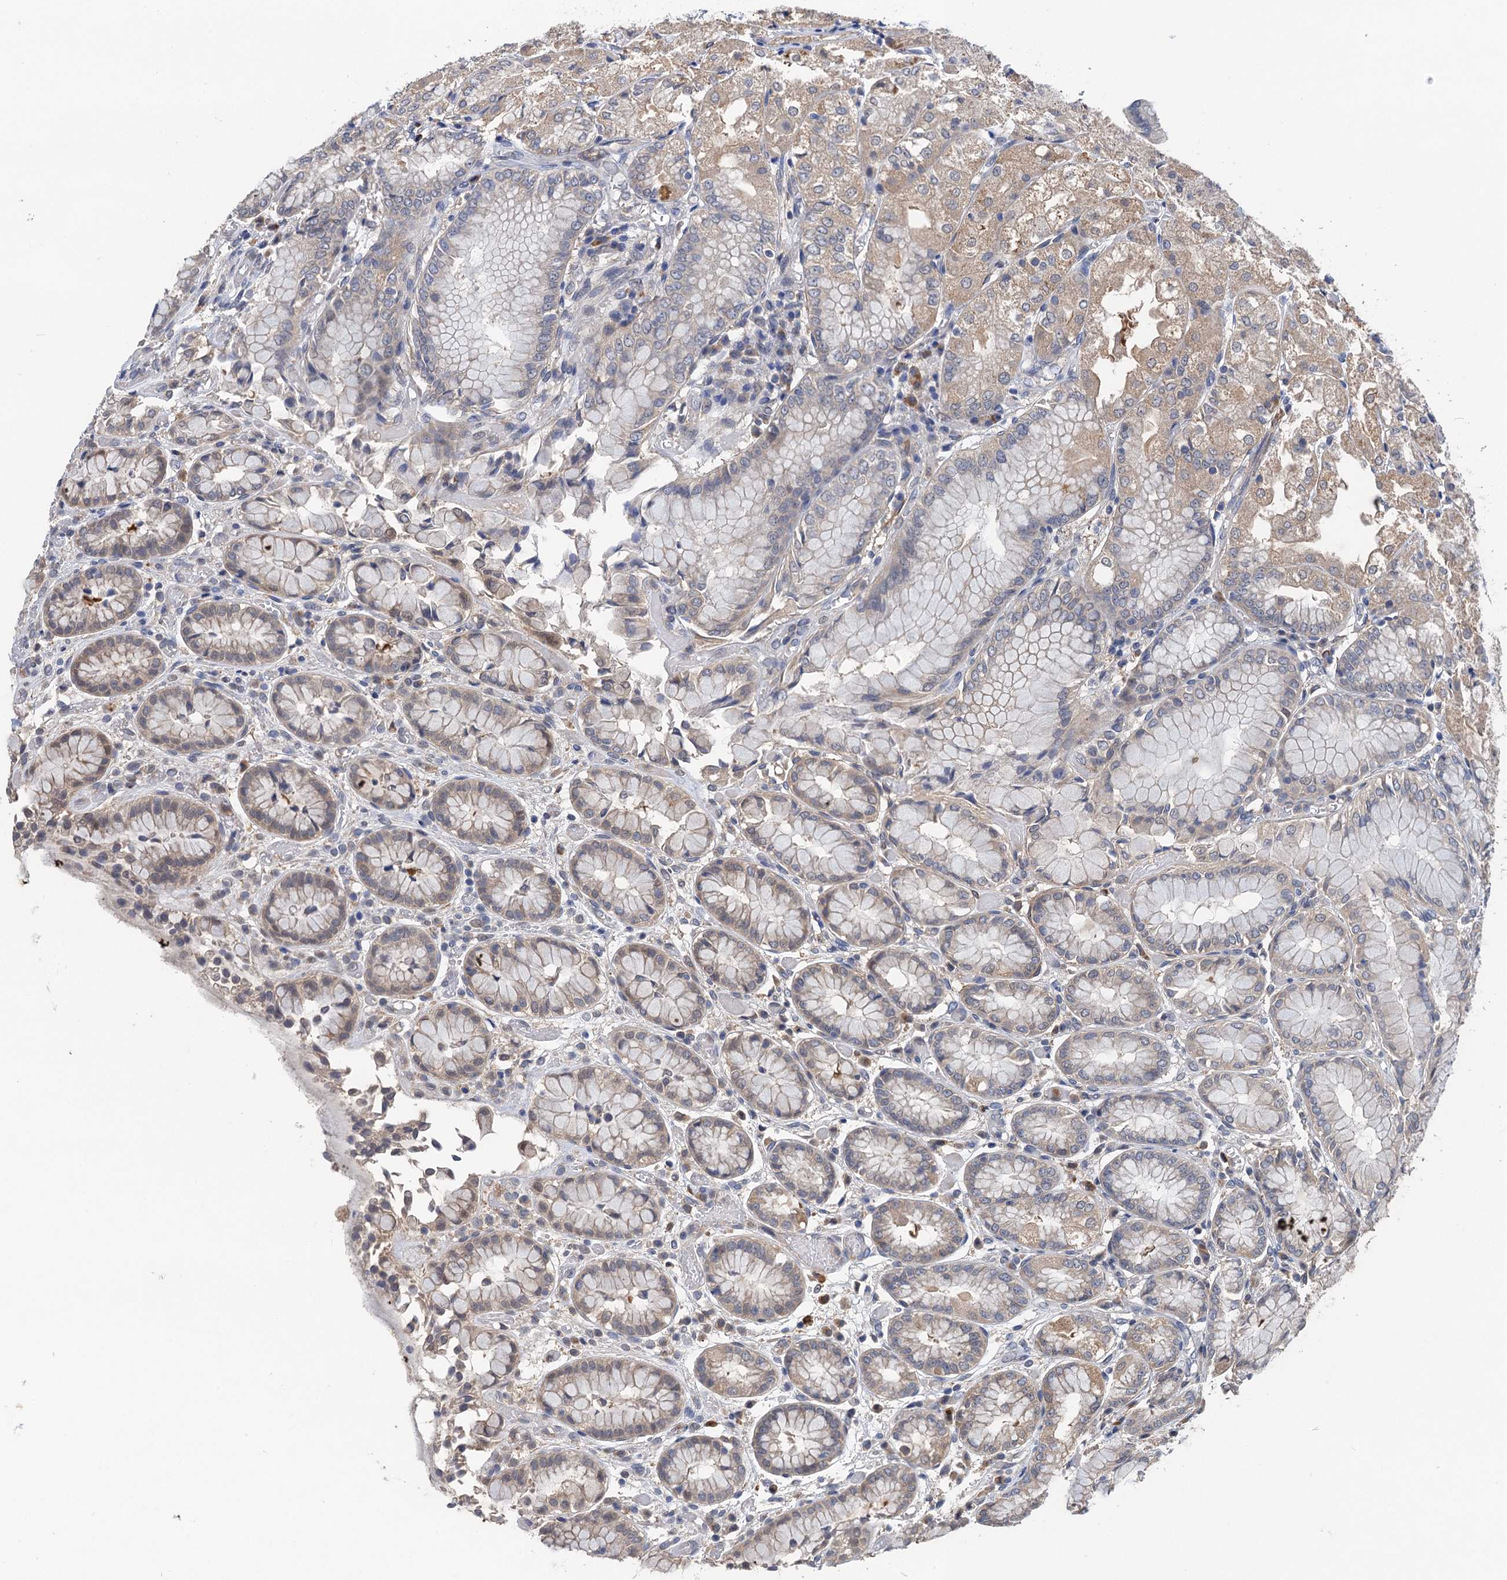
{"staining": {"intensity": "moderate", "quantity": "25%-75%", "location": "cytoplasmic/membranous,nuclear"}, "tissue": "stomach", "cell_type": "Glandular cells", "image_type": "normal", "snomed": [{"axis": "morphology", "description": "Normal tissue, NOS"}, {"axis": "topography", "description": "Stomach, upper"}], "caption": "Immunohistochemistry (IHC) micrograph of normal human stomach stained for a protein (brown), which displays medium levels of moderate cytoplasmic/membranous,nuclear staining in approximately 25%-75% of glandular cells.", "gene": "TMEM39B", "patient": {"sex": "male", "age": 72}}